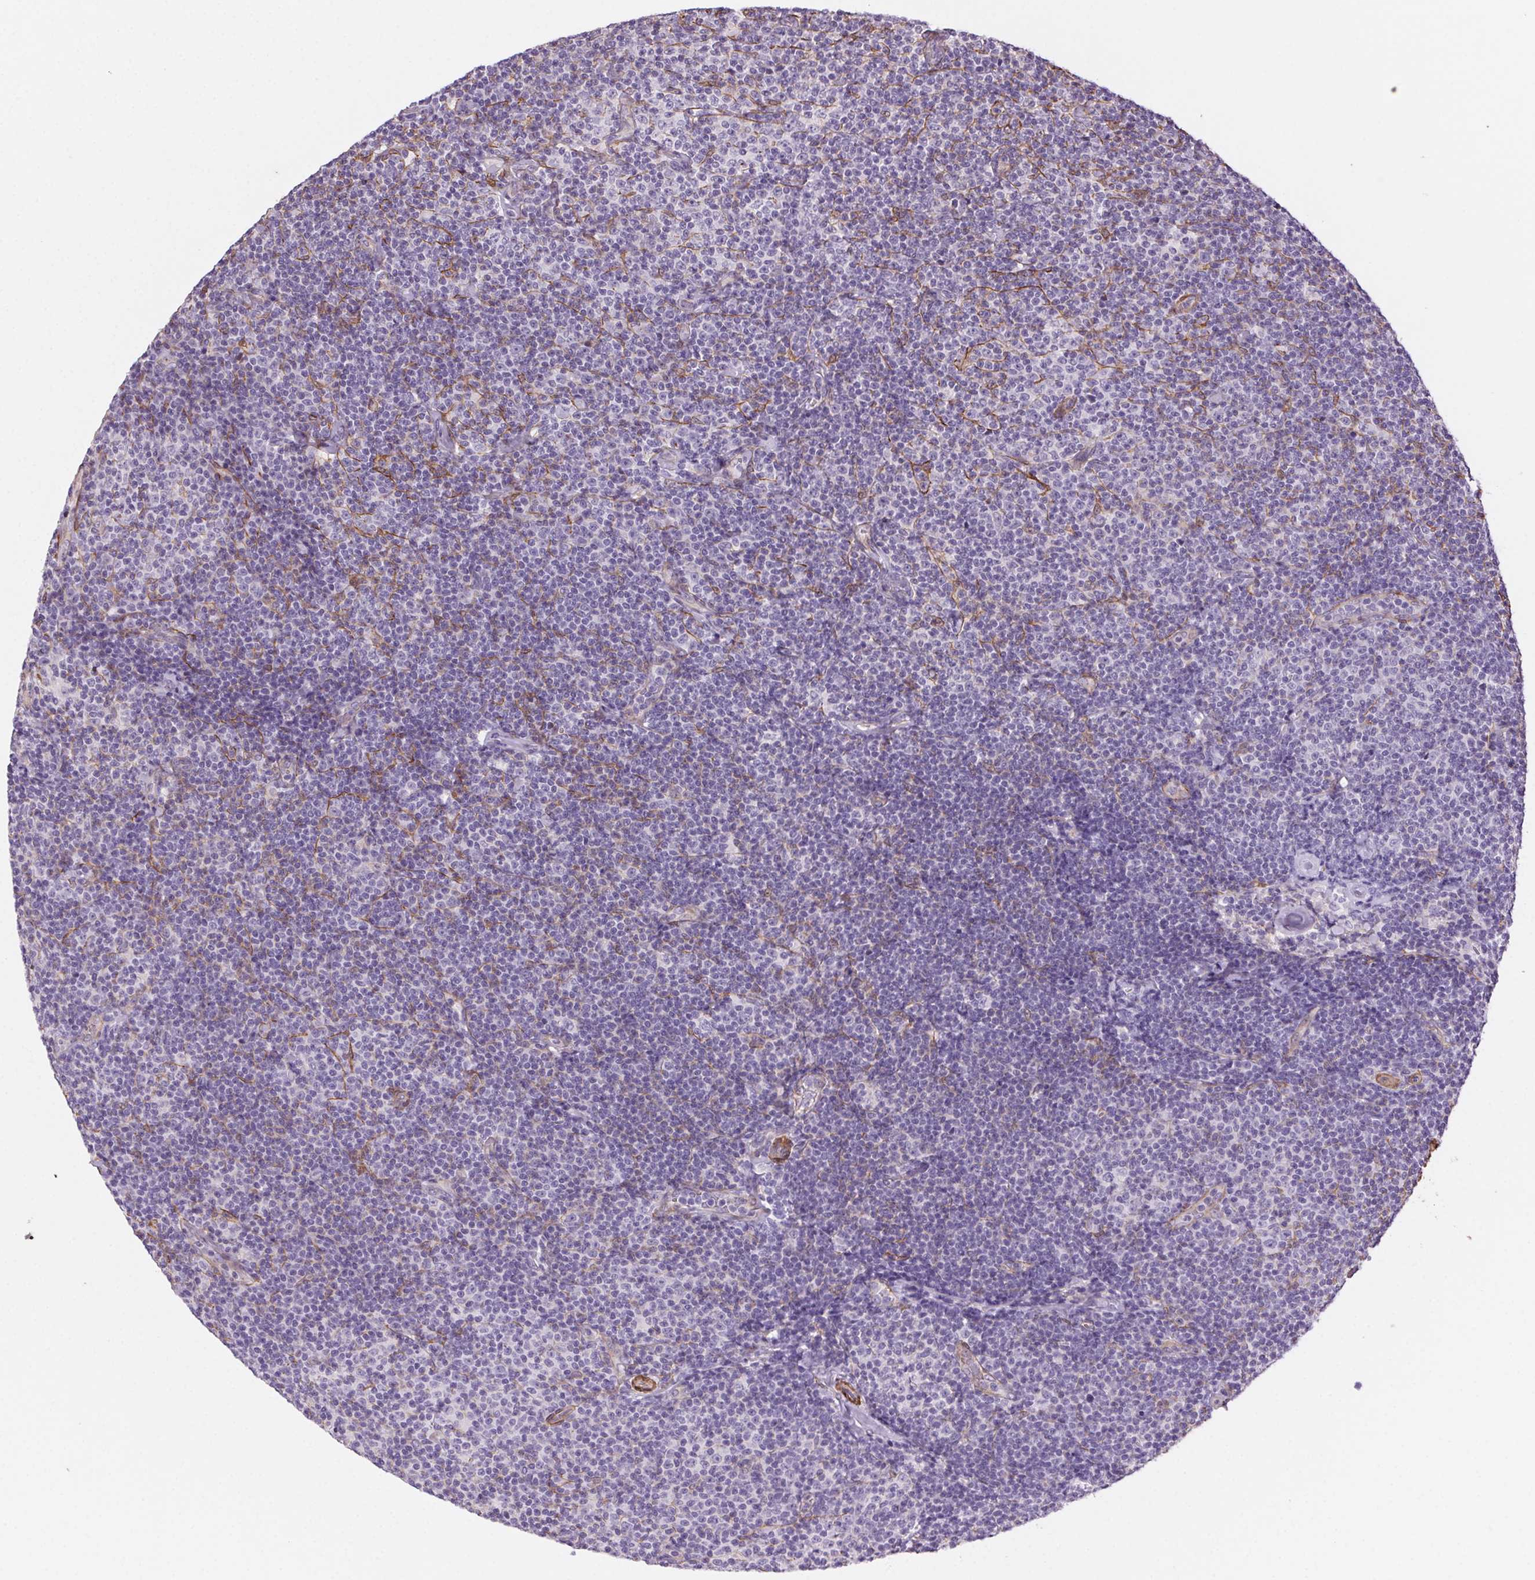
{"staining": {"intensity": "negative", "quantity": "none", "location": "none"}, "tissue": "lymphoma", "cell_type": "Tumor cells", "image_type": "cancer", "snomed": [{"axis": "morphology", "description": "Malignant lymphoma, non-Hodgkin's type, Low grade"}, {"axis": "topography", "description": "Lymph node"}], "caption": "Tumor cells show no significant positivity in low-grade malignant lymphoma, non-Hodgkin's type.", "gene": "GPX8", "patient": {"sex": "male", "age": 81}}